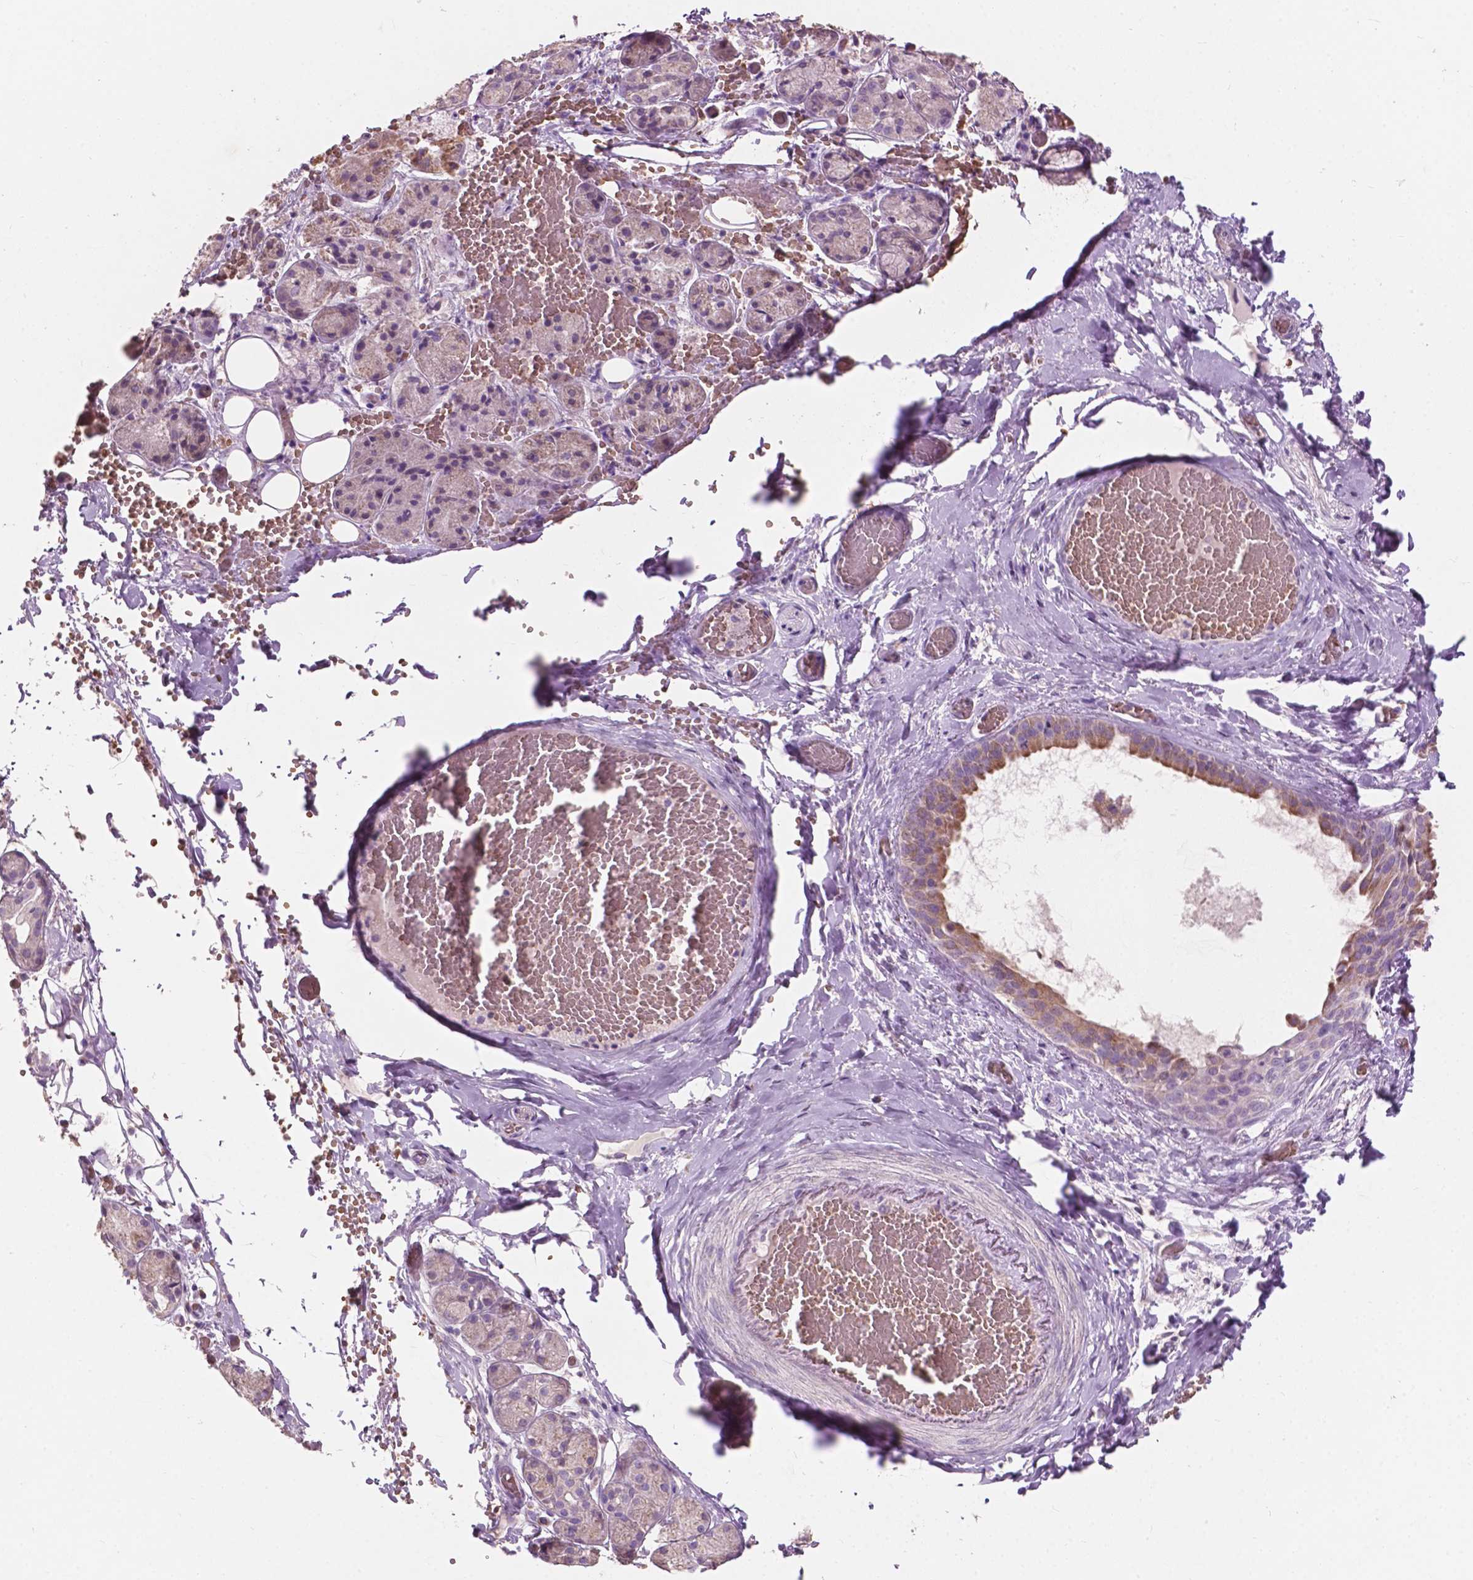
{"staining": {"intensity": "moderate", "quantity": "<25%", "location": "cytoplasmic/membranous"}, "tissue": "salivary gland", "cell_type": "Glandular cells", "image_type": "normal", "snomed": [{"axis": "morphology", "description": "Normal tissue, NOS"}, {"axis": "topography", "description": "Salivary gland"}, {"axis": "topography", "description": "Peripheral nerve tissue"}], "caption": "Immunohistochemical staining of normal human salivary gland shows moderate cytoplasmic/membranous protein positivity in about <25% of glandular cells. The protein is shown in brown color, while the nuclei are stained blue.", "gene": "NDUFS1", "patient": {"sex": "male", "age": 71}}